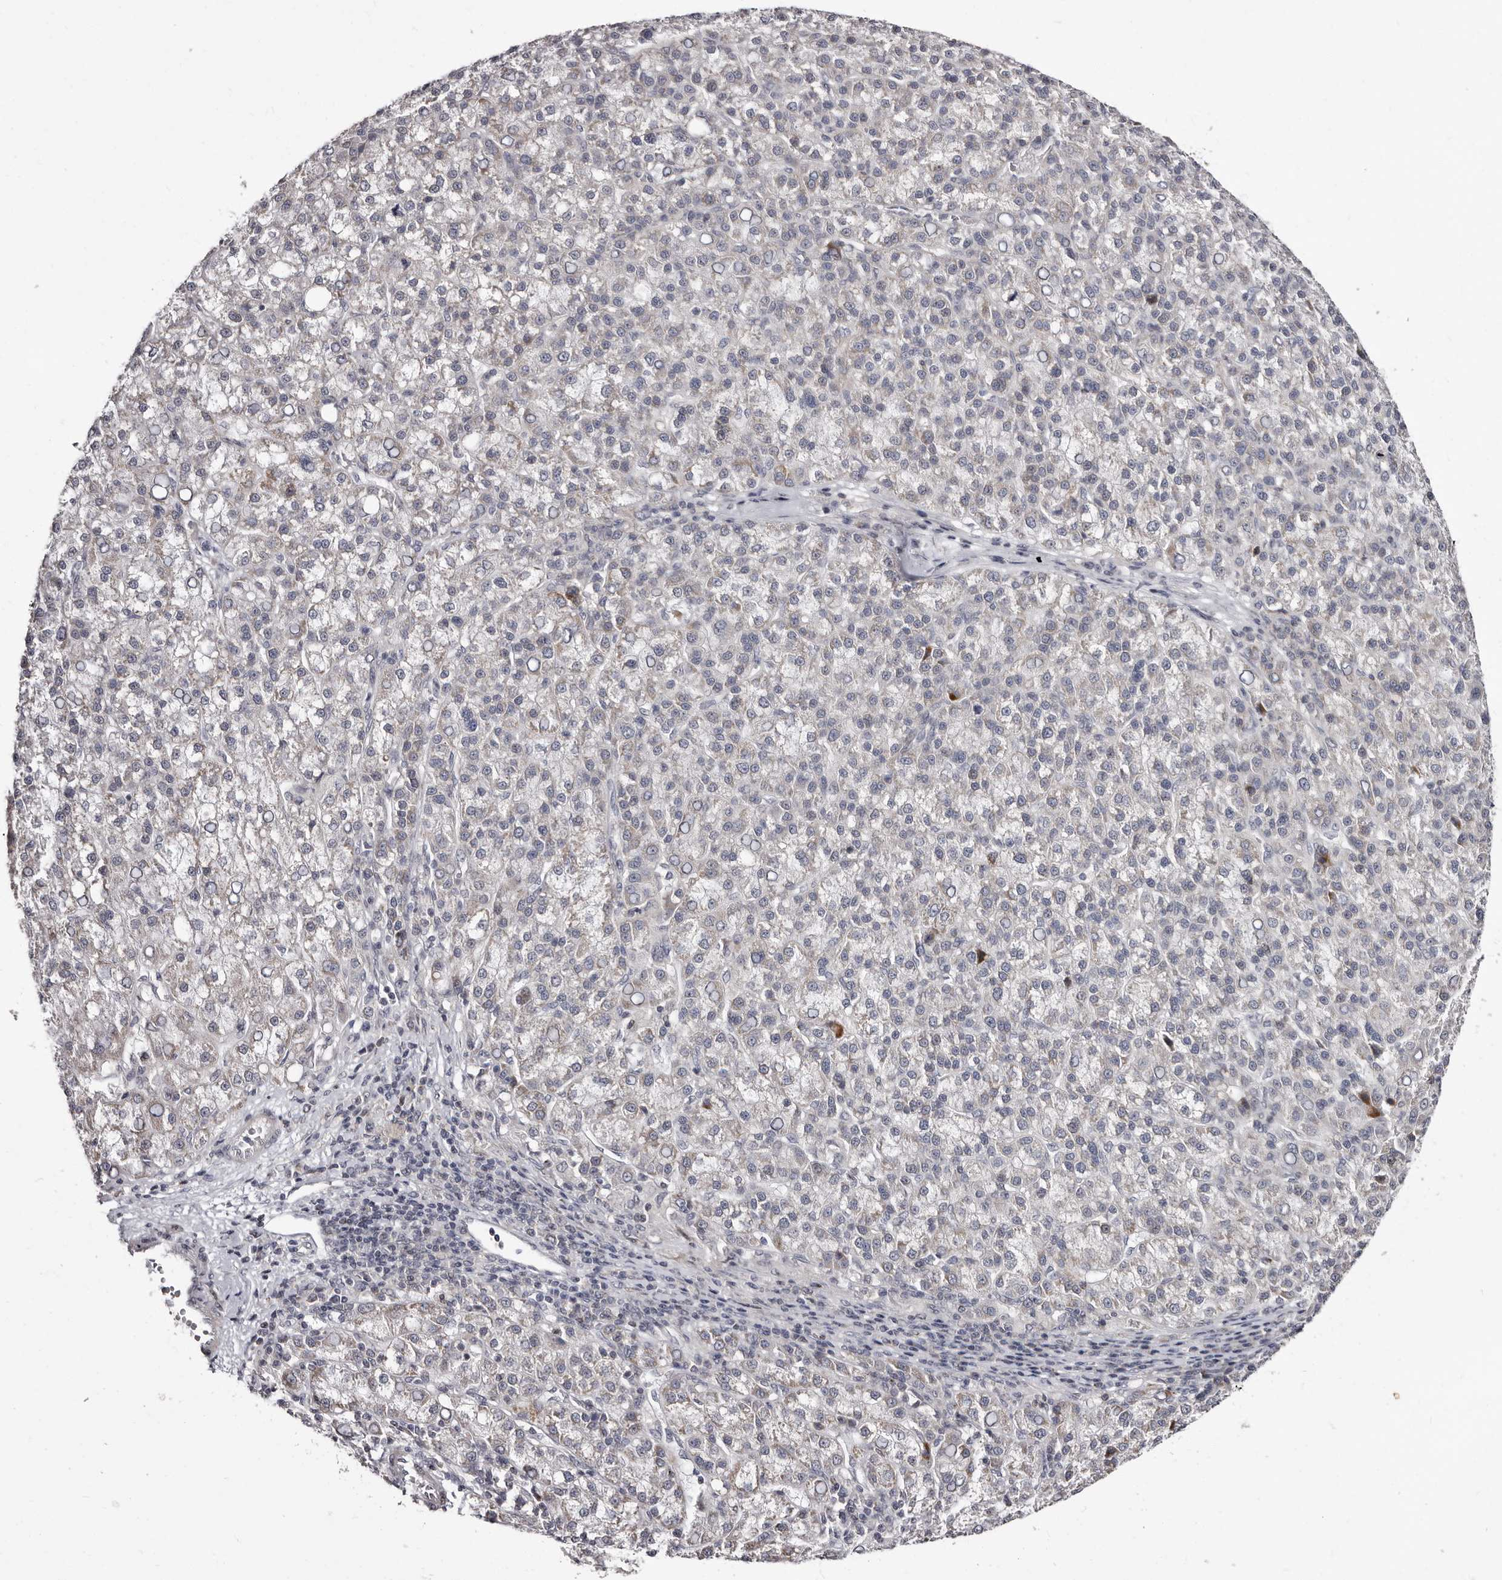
{"staining": {"intensity": "negative", "quantity": "none", "location": "none"}, "tissue": "liver cancer", "cell_type": "Tumor cells", "image_type": "cancer", "snomed": [{"axis": "morphology", "description": "Carcinoma, Hepatocellular, NOS"}, {"axis": "topography", "description": "Liver"}], "caption": "High magnification brightfield microscopy of hepatocellular carcinoma (liver) stained with DAB (3,3'-diaminobenzidine) (brown) and counterstained with hematoxylin (blue): tumor cells show no significant expression. (Stains: DAB IHC with hematoxylin counter stain, Microscopy: brightfield microscopy at high magnification).", "gene": "PHF20L1", "patient": {"sex": "female", "age": 58}}